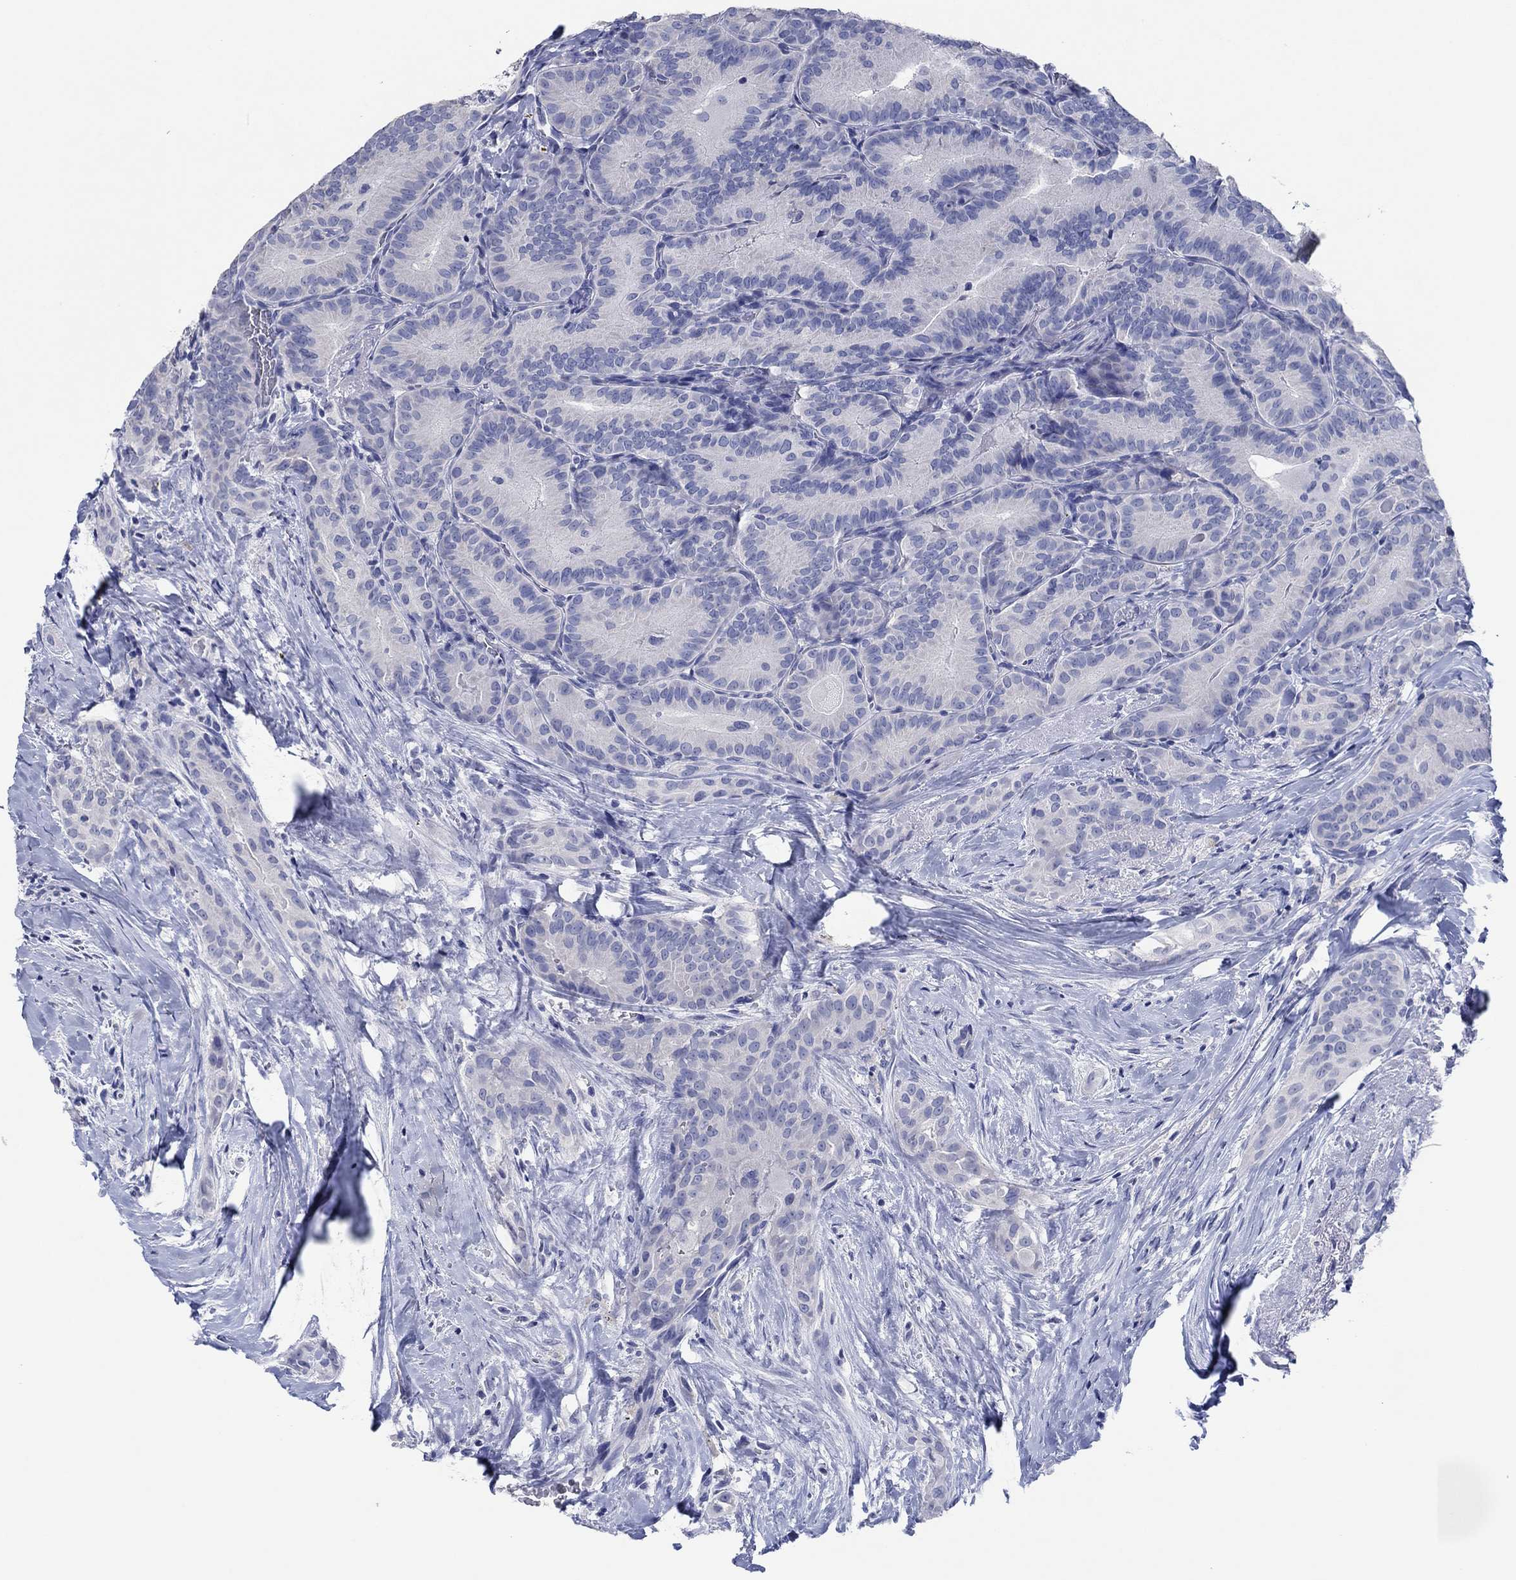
{"staining": {"intensity": "negative", "quantity": "none", "location": "none"}, "tissue": "thyroid cancer", "cell_type": "Tumor cells", "image_type": "cancer", "snomed": [{"axis": "morphology", "description": "Papillary adenocarcinoma, NOS"}, {"axis": "topography", "description": "Thyroid gland"}], "caption": "This is an immunohistochemistry (IHC) micrograph of thyroid cancer. There is no staining in tumor cells.", "gene": "POU5F1", "patient": {"sex": "male", "age": 61}}